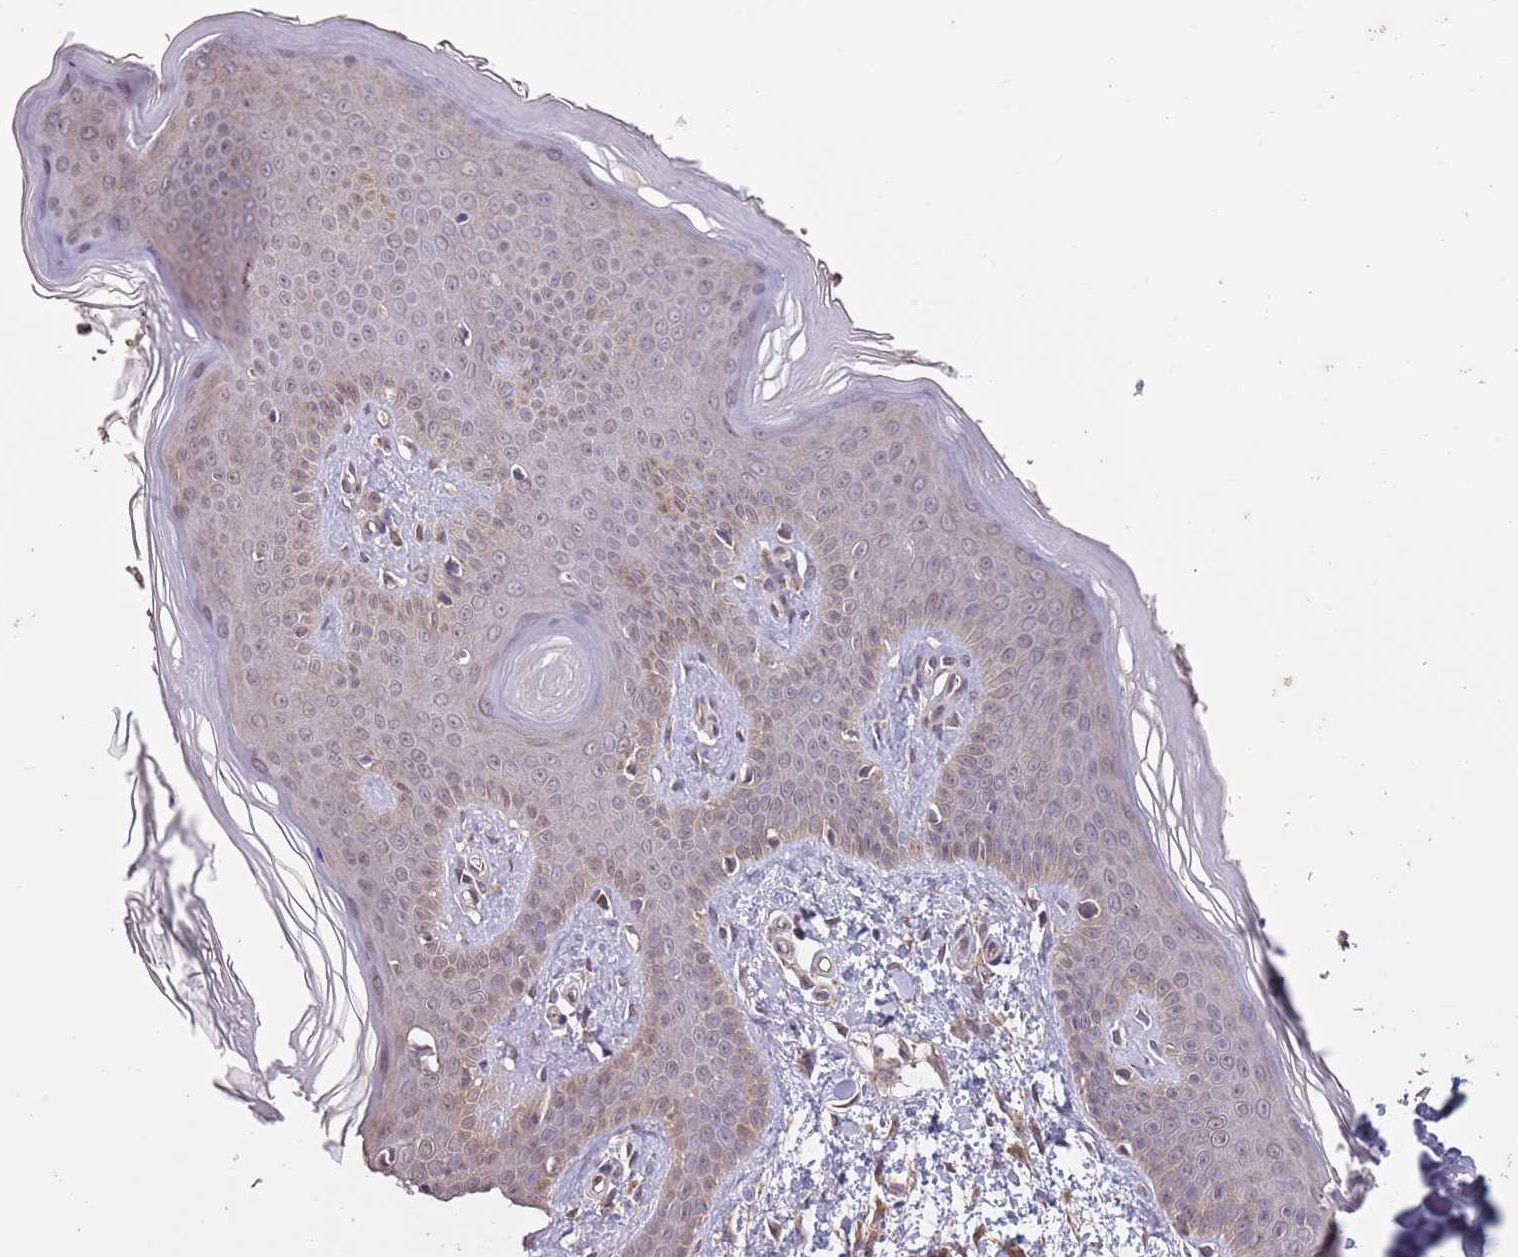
{"staining": {"intensity": "weak", "quantity": ">75%", "location": "cytoplasmic/membranous"}, "tissue": "skin", "cell_type": "Fibroblasts", "image_type": "normal", "snomed": [{"axis": "morphology", "description": "Normal tissue, NOS"}, {"axis": "topography", "description": "Skin"}], "caption": "The photomicrograph shows immunohistochemical staining of normal skin. There is weak cytoplasmic/membranous positivity is seen in approximately >75% of fibroblasts. (IHC, brightfield microscopy, high magnification).", "gene": "CAPN9", "patient": {"sex": "male", "age": 36}}